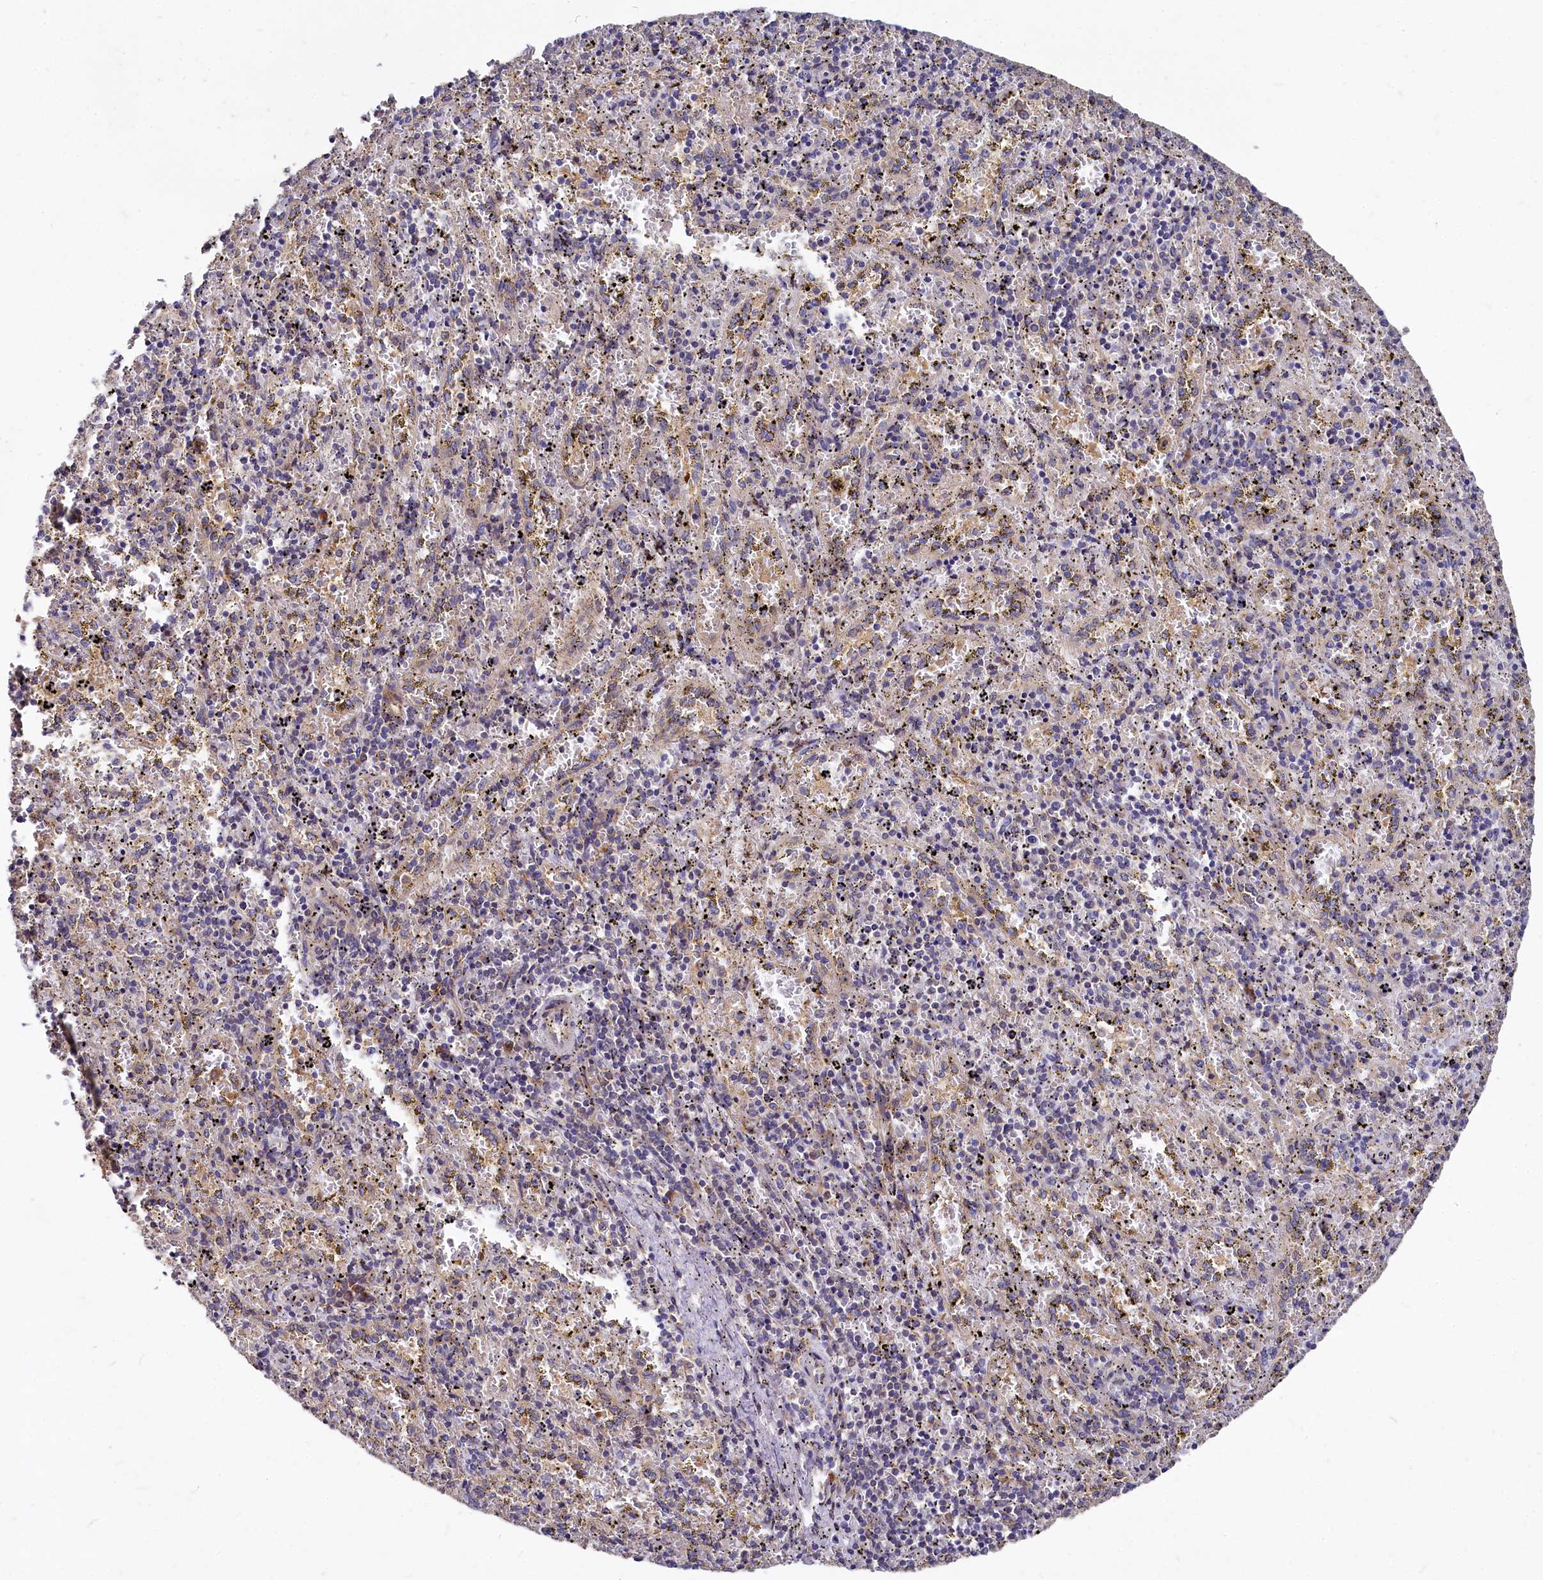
{"staining": {"intensity": "negative", "quantity": "none", "location": "none"}, "tissue": "spleen", "cell_type": "Cells in red pulp", "image_type": "normal", "snomed": [{"axis": "morphology", "description": "Normal tissue, NOS"}, {"axis": "topography", "description": "Spleen"}], "caption": "An image of spleen stained for a protein shows no brown staining in cells in red pulp. (DAB immunohistochemistry (IHC), high magnification).", "gene": "EIF2B2", "patient": {"sex": "male", "age": 11}}